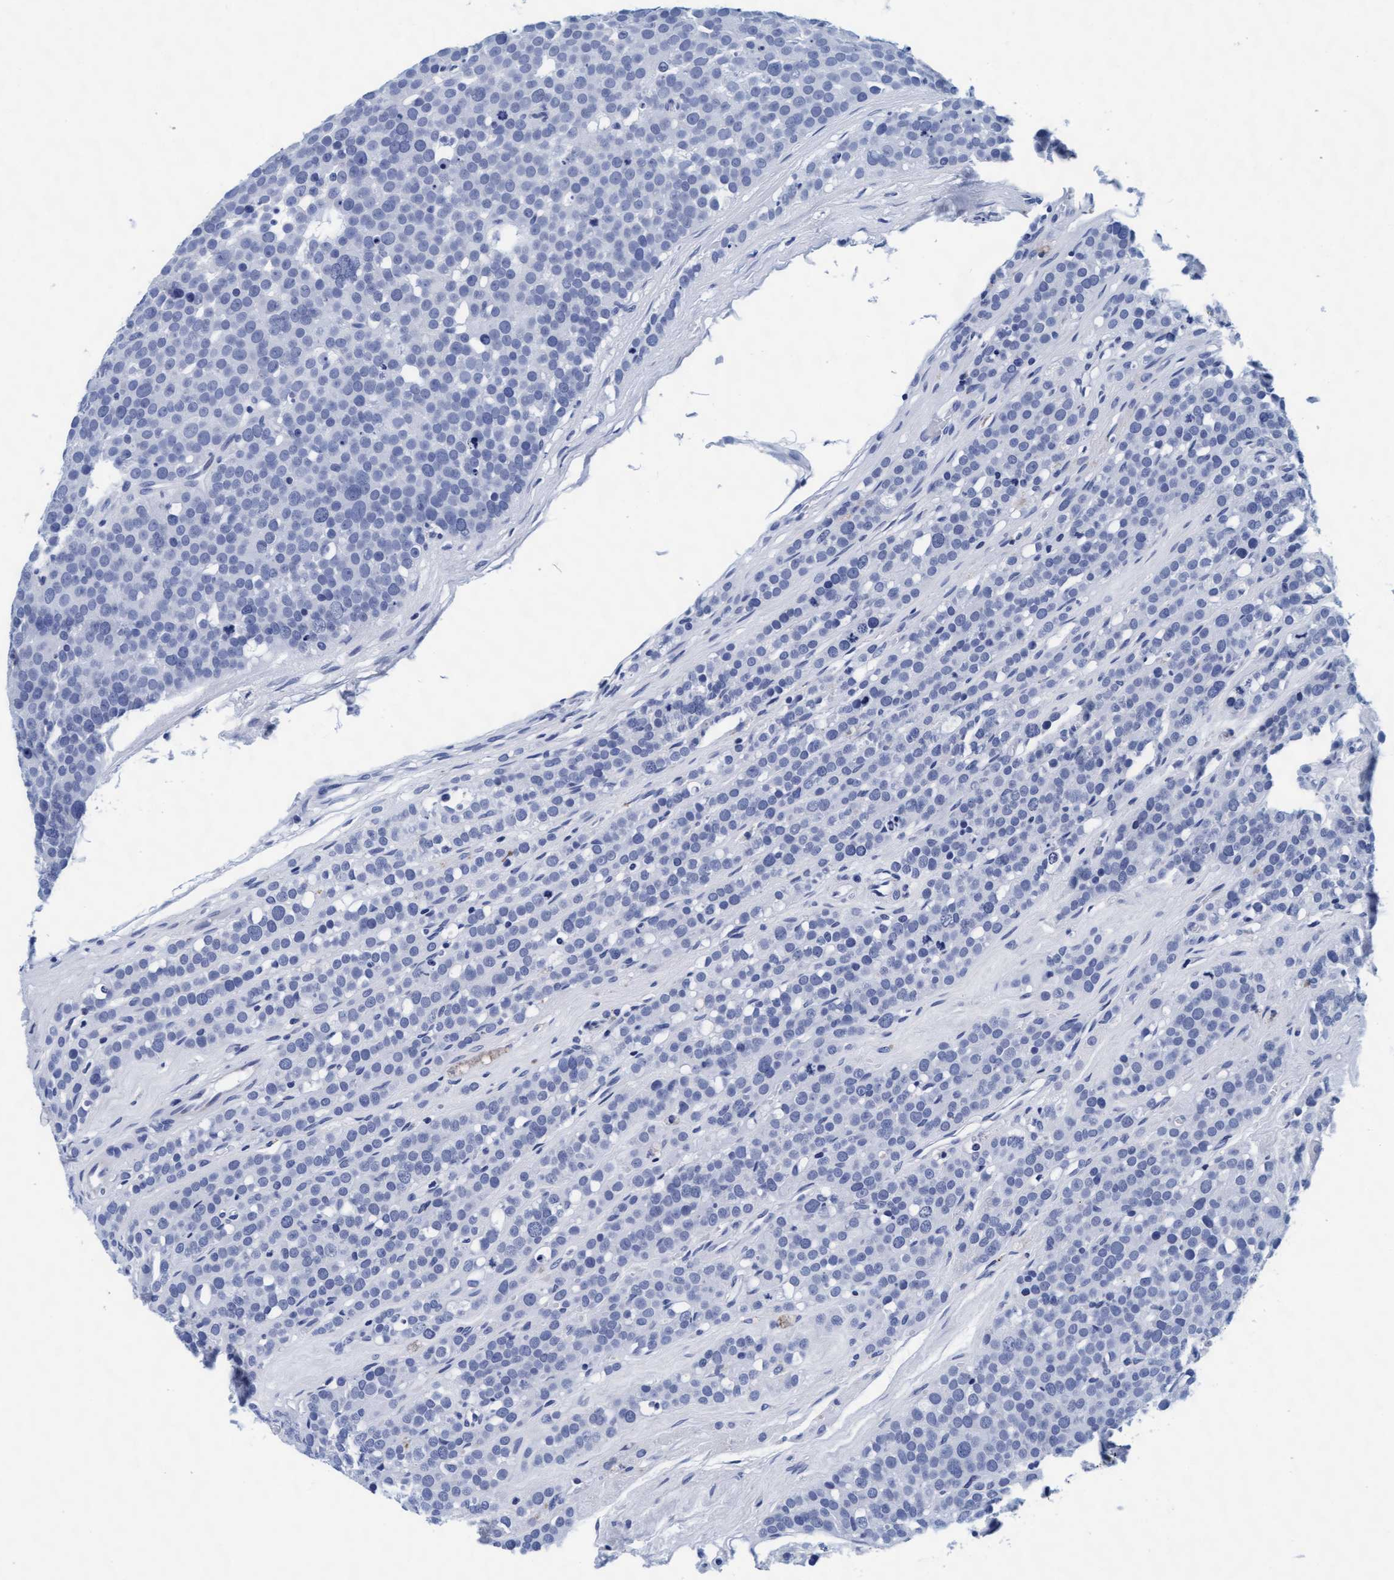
{"staining": {"intensity": "negative", "quantity": "none", "location": "none"}, "tissue": "testis cancer", "cell_type": "Tumor cells", "image_type": "cancer", "snomed": [{"axis": "morphology", "description": "Seminoma, NOS"}, {"axis": "topography", "description": "Testis"}], "caption": "The micrograph exhibits no significant positivity in tumor cells of testis cancer.", "gene": "ARSG", "patient": {"sex": "male", "age": 71}}